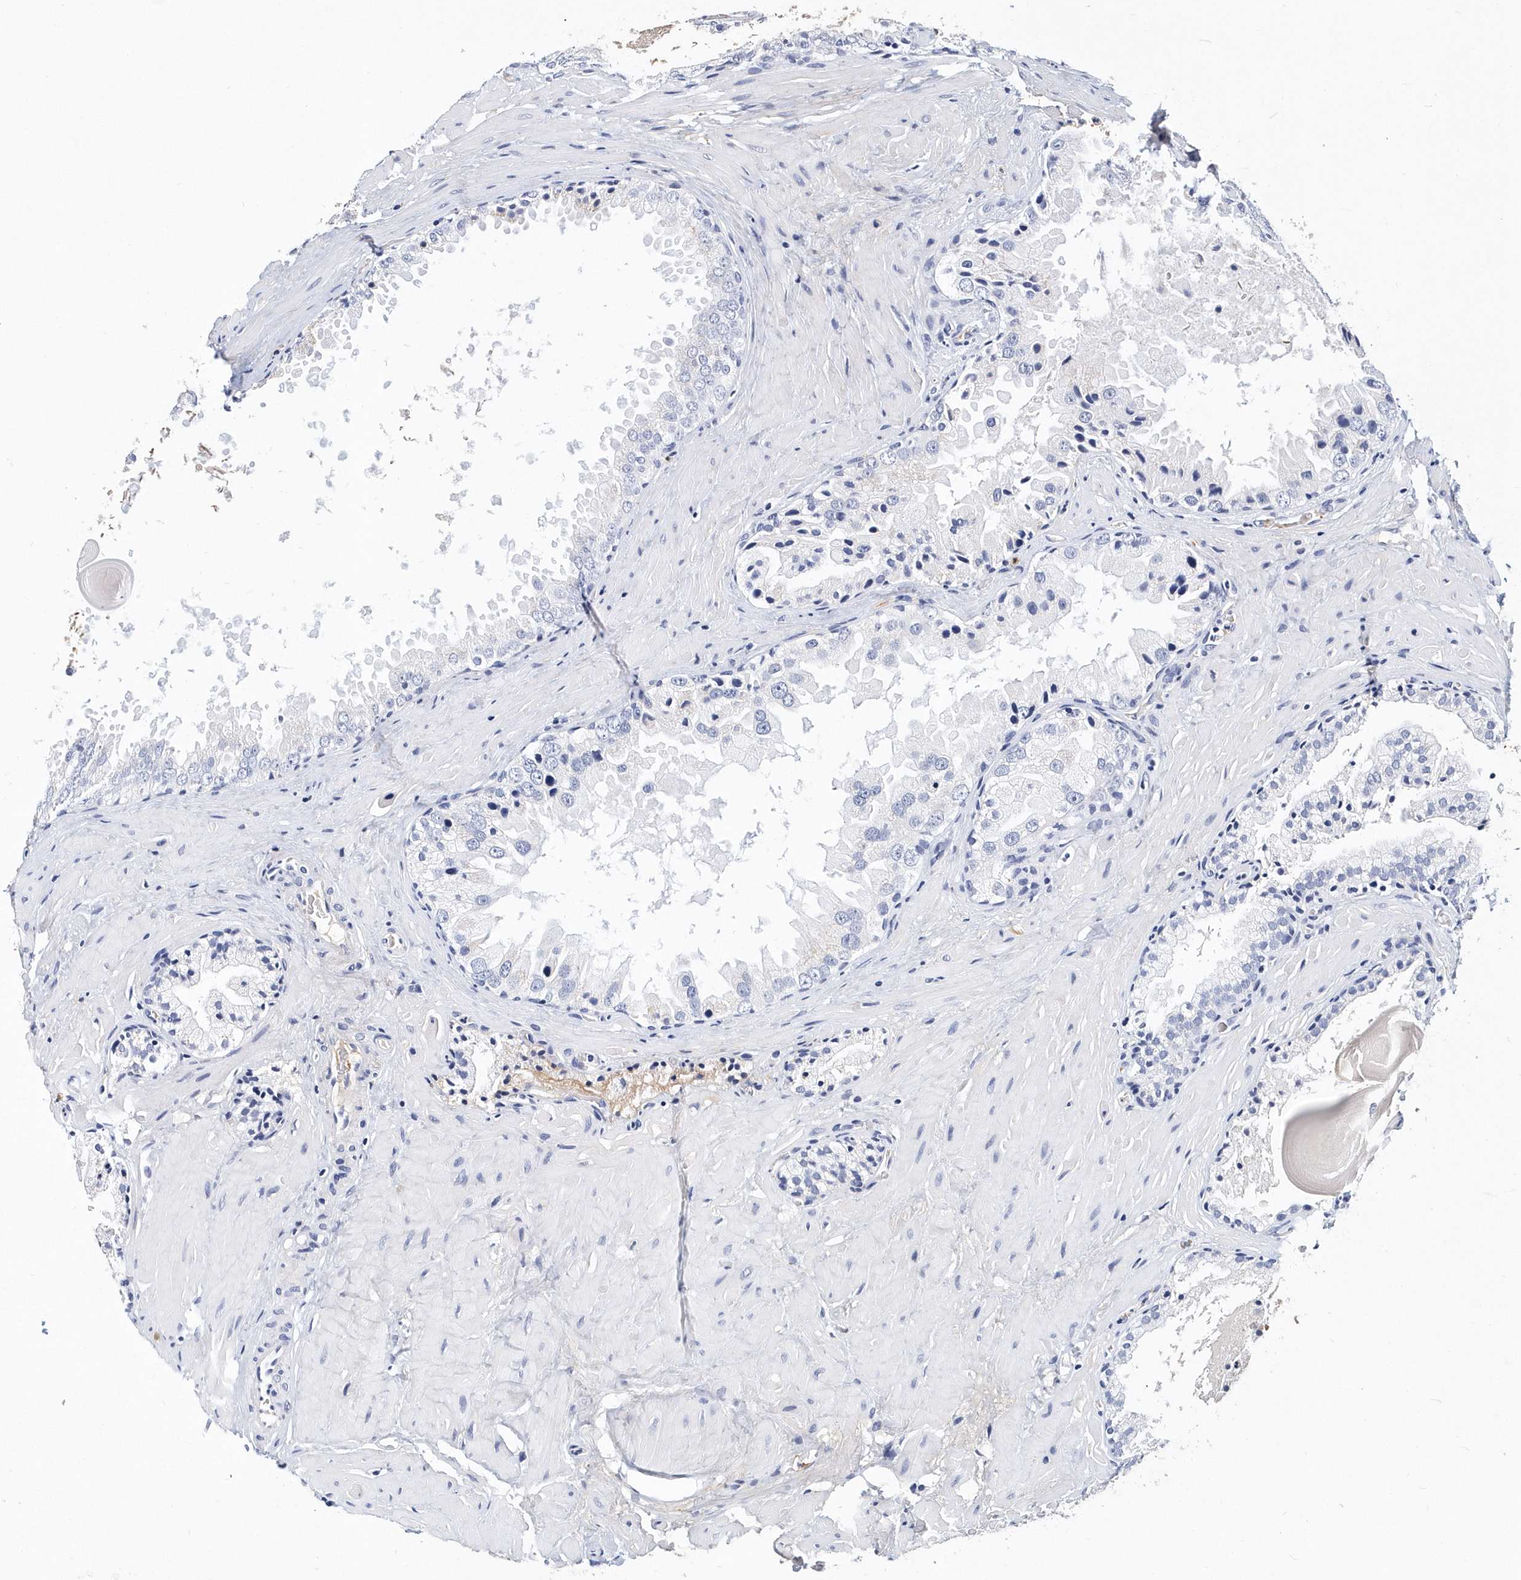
{"staining": {"intensity": "negative", "quantity": "none", "location": "none"}, "tissue": "prostate cancer", "cell_type": "Tumor cells", "image_type": "cancer", "snomed": [{"axis": "morphology", "description": "Adenocarcinoma, High grade"}, {"axis": "topography", "description": "Prostate"}], "caption": "Human prostate high-grade adenocarcinoma stained for a protein using IHC shows no staining in tumor cells.", "gene": "ITGA2B", "patient": {"sex": "male", "age": 64}}